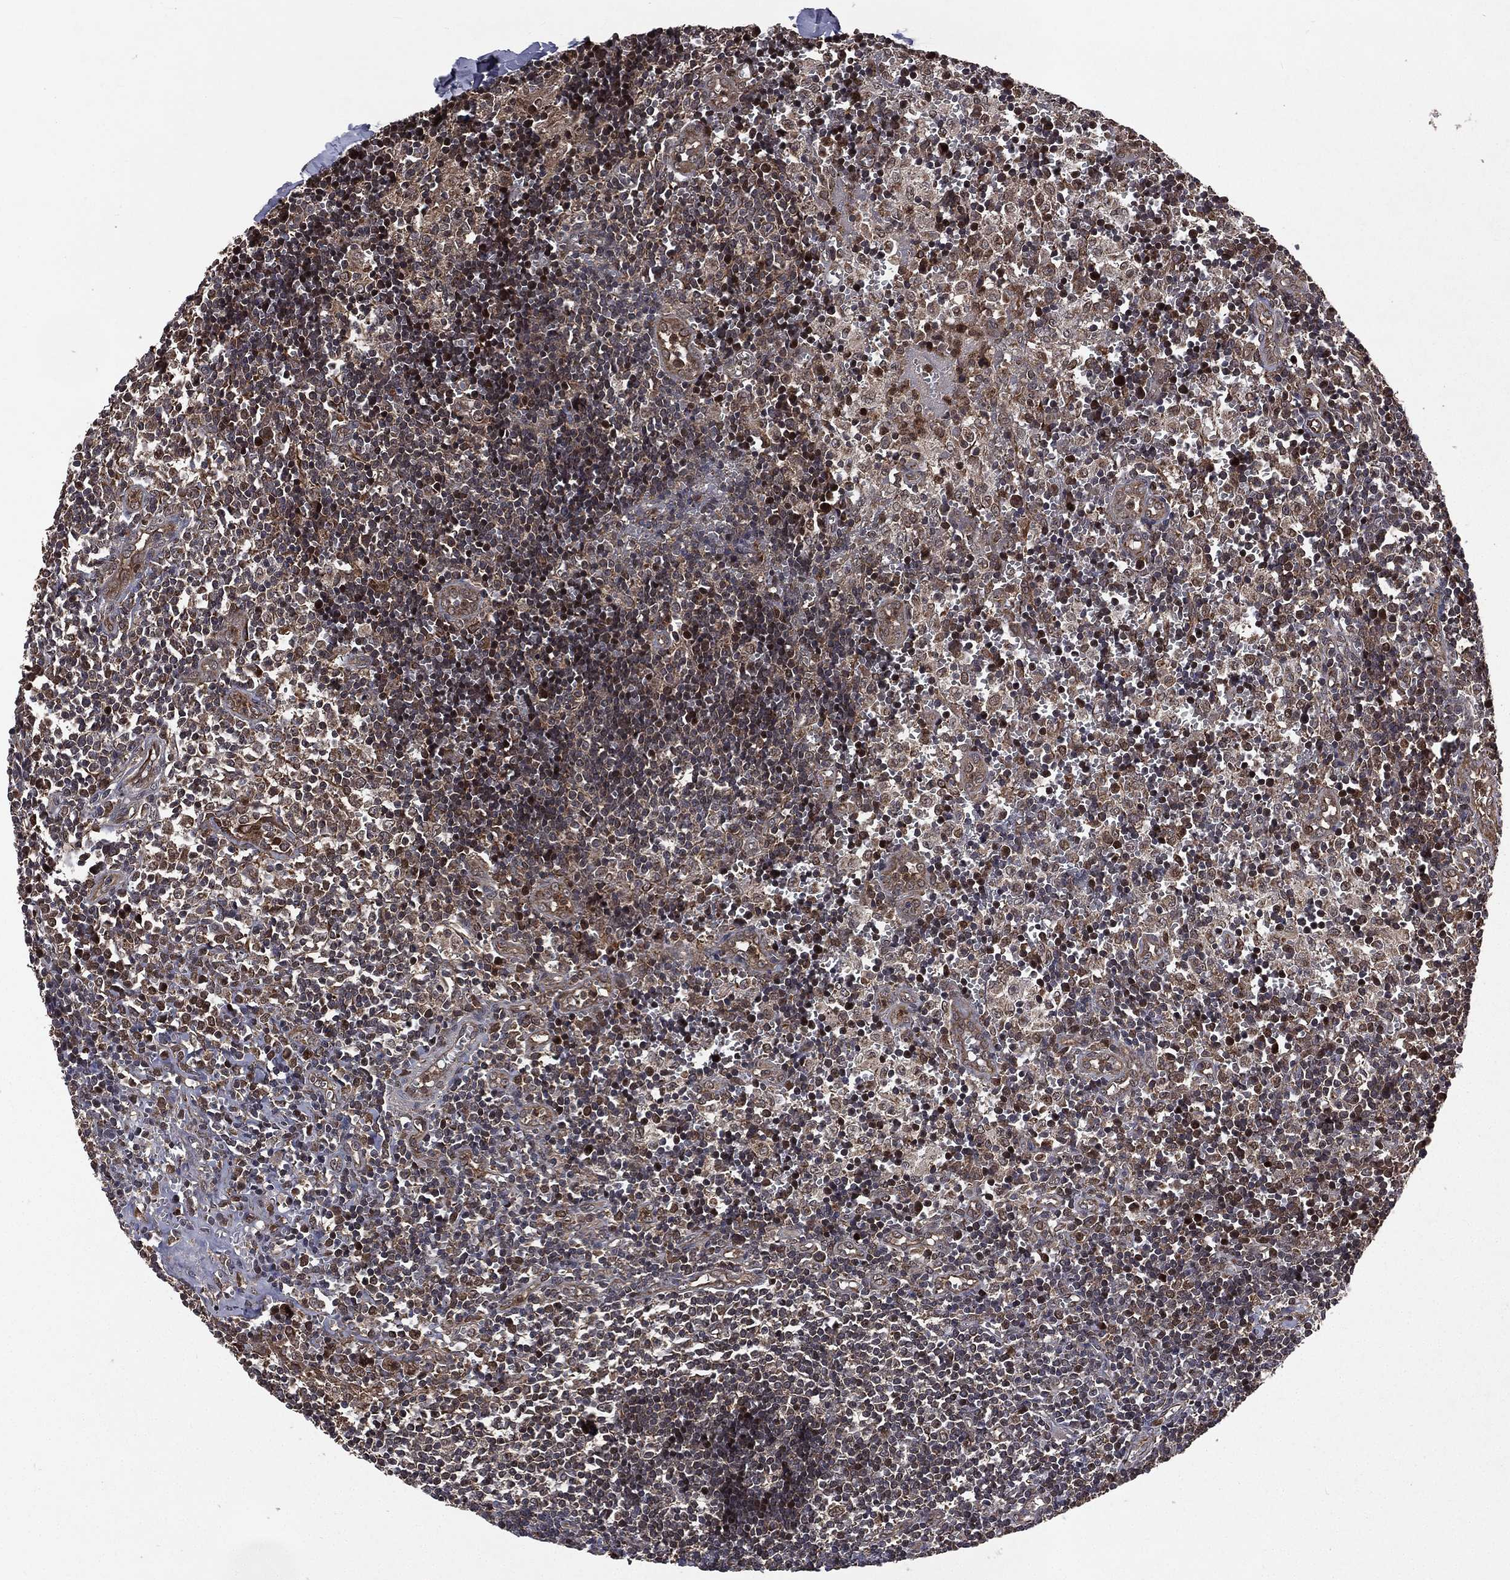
{"staining": {"intensity": "weak", "quantity": "<25%", "location": "cytoplasmic/membranous"}, "tissue": "lymph node", "cell_type": "Germinal center cells", "image_type": "normal", "snomed": [{"axis": "morphology", "description": "Normal tissue, NOS"}, {"axis": "topography", "description": "Lymph node"}, {"axis": "topography", "description": "Salivary gland"}], "caption": "Lymph node stained for a protein using immunohistochemistry (IHC) shows no positivity germinal center cells.", "gene": "LENG8", "patient": {"sex": "male", "age": 78}}